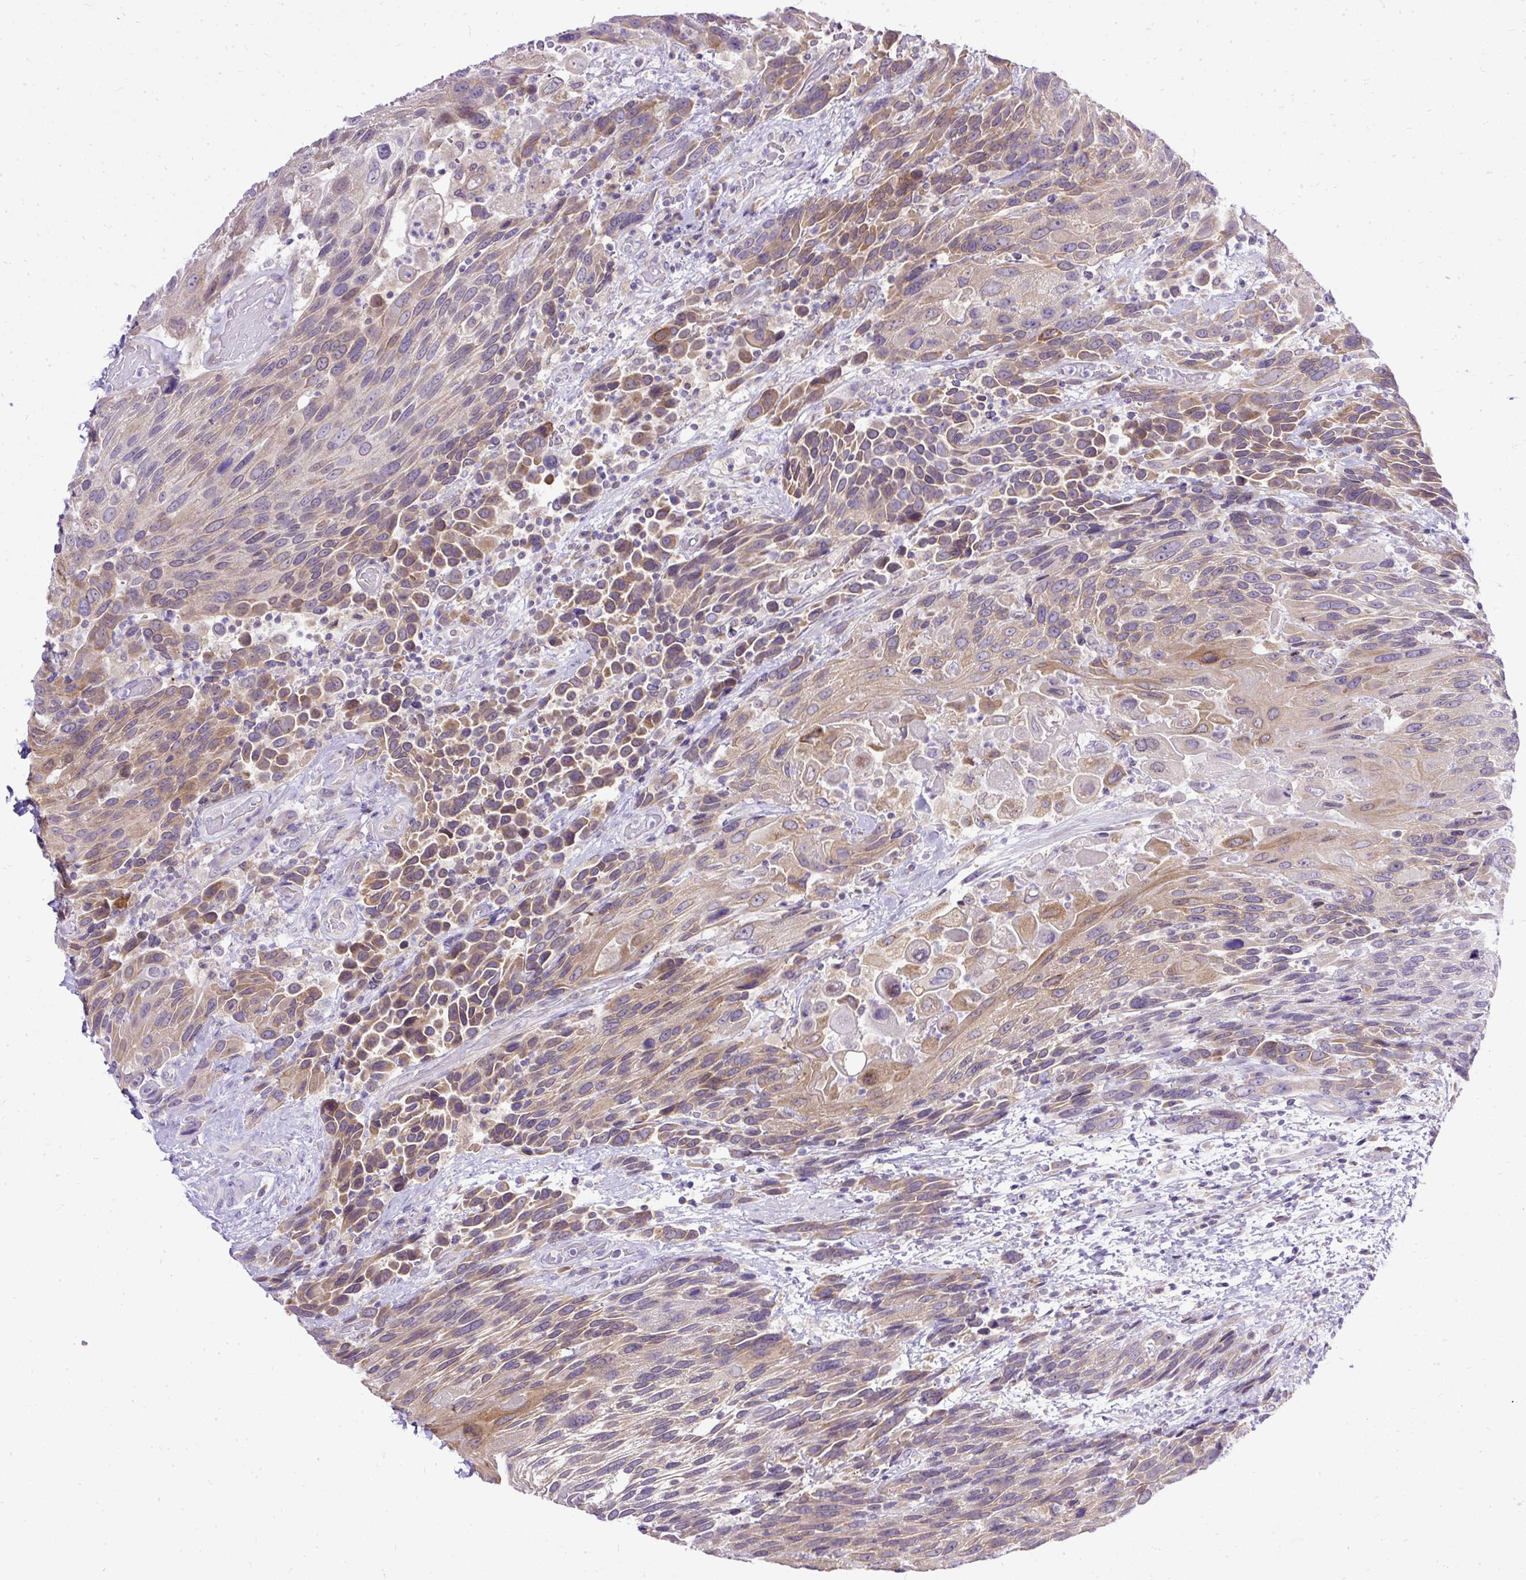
{"staining": {"intensity": "moderate", "quantity": "25%-75%", "location": "cytoplasmic/membranous"}, "tissue": "urothelial cancer", "cell_type": "Tumor cells", "image_type": "cancer", "snomed": [{"axis": "morphology", "description": "Urothelial carcinoma, High grade"}, {"axis": "topography", "description": "Urinary bladder"}], "caption": "Protein expression analysis of high-grade urothelial carcinoma reveals moderate cytoplasmic/membranous positivity in about 25%-75% of tumor cells.", "gene": "AMFR", "patient": {"sex": "female", "age": 70}}